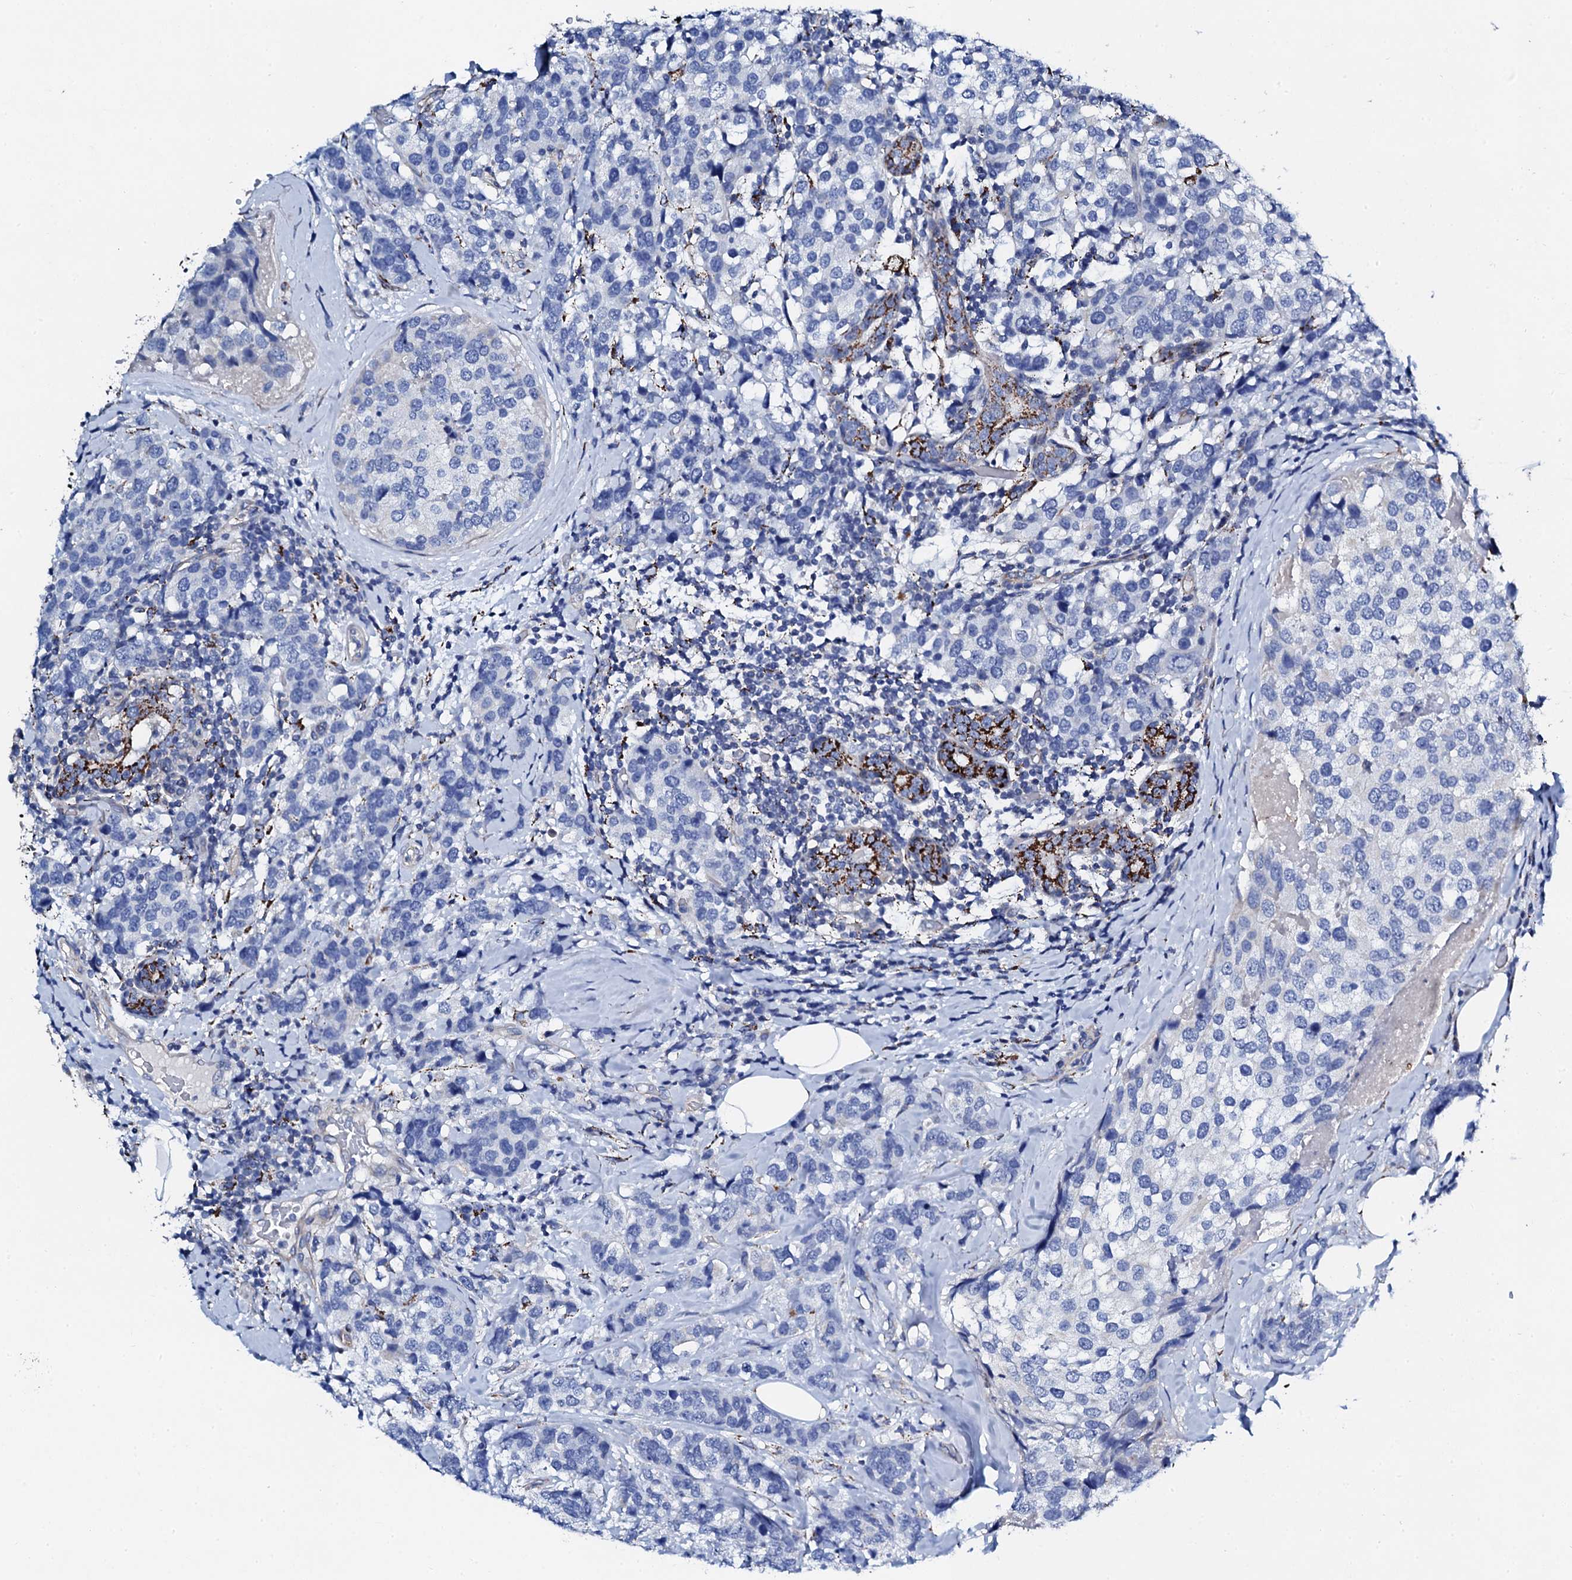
{"staining": {"intensity": "negative", "quantity": "none", "location": "none"}, "tissue": "breast cancer", "cell_type": "Tumor cells", "image_type": "cancer", "snomed": [{"axis": "morphology", "description": "Lobular carcinoma"}, {"axis": "topography", "description": "Breast"}], "caption": "The immunohistochemistry (IHC) image has no significant expression in tumor cells of breast lobular carcinoma tissue.", "gene": "KLHL32", "patient": {"sex": "female", "age": 59}}